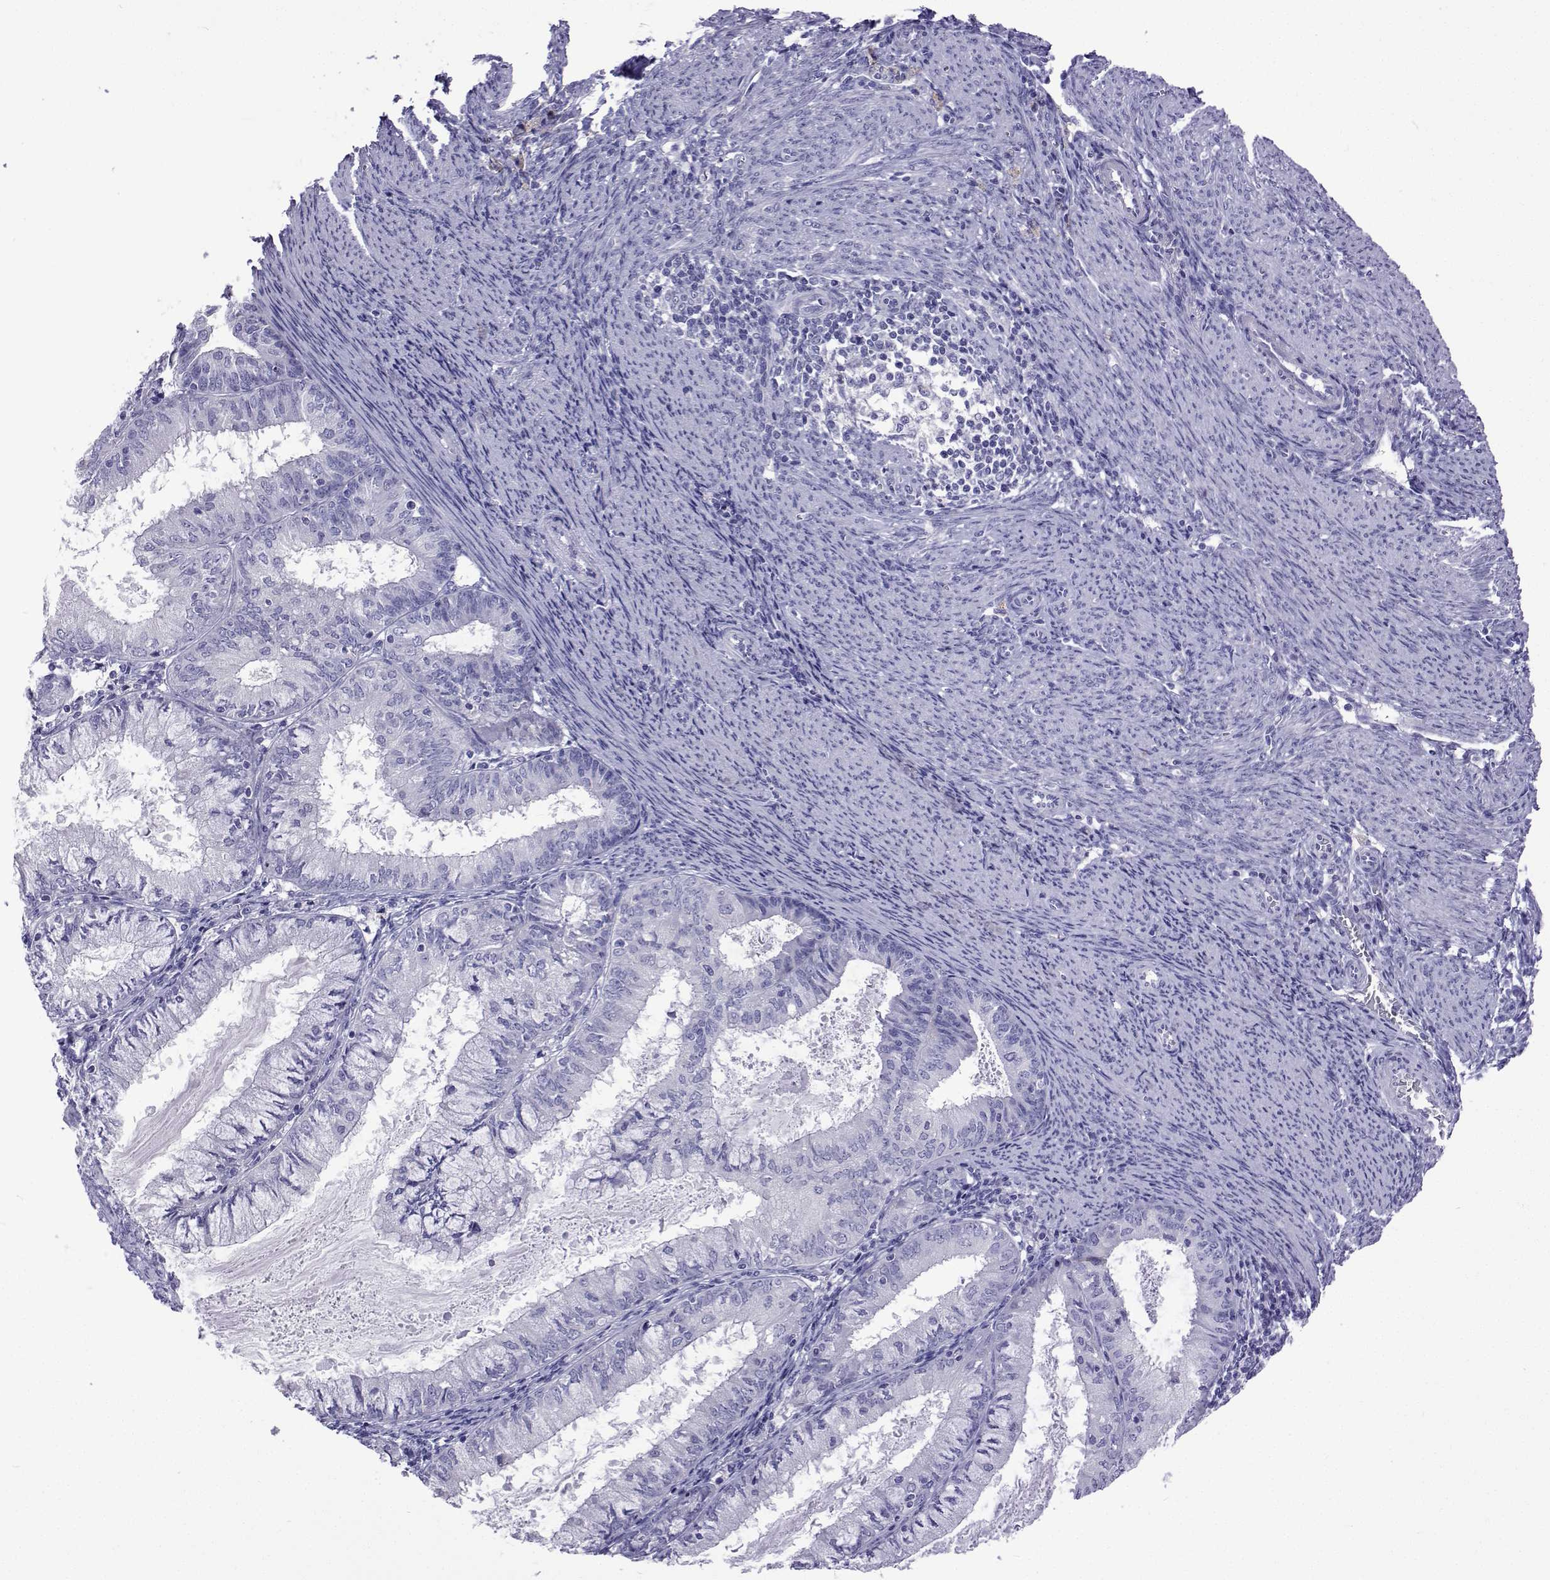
{"staining": {"intensity": "negative", "quantity": "none", "location": "none"}, "tissue": "endometrial cancer", "cell_type": "Tumor cells", "image_type": "cancer", "snomed": [{"axis": "morphology", "description": "Adenocarcinoma, NOS"}, {"axis": "topography", "description": "Endometrium"}], "caption": "Protein analysis of endometrial cancer exhibits no significant positivity in tumor cells.", "gene": "UMODL1", "patient": {"sex": "female", "age": 57}}